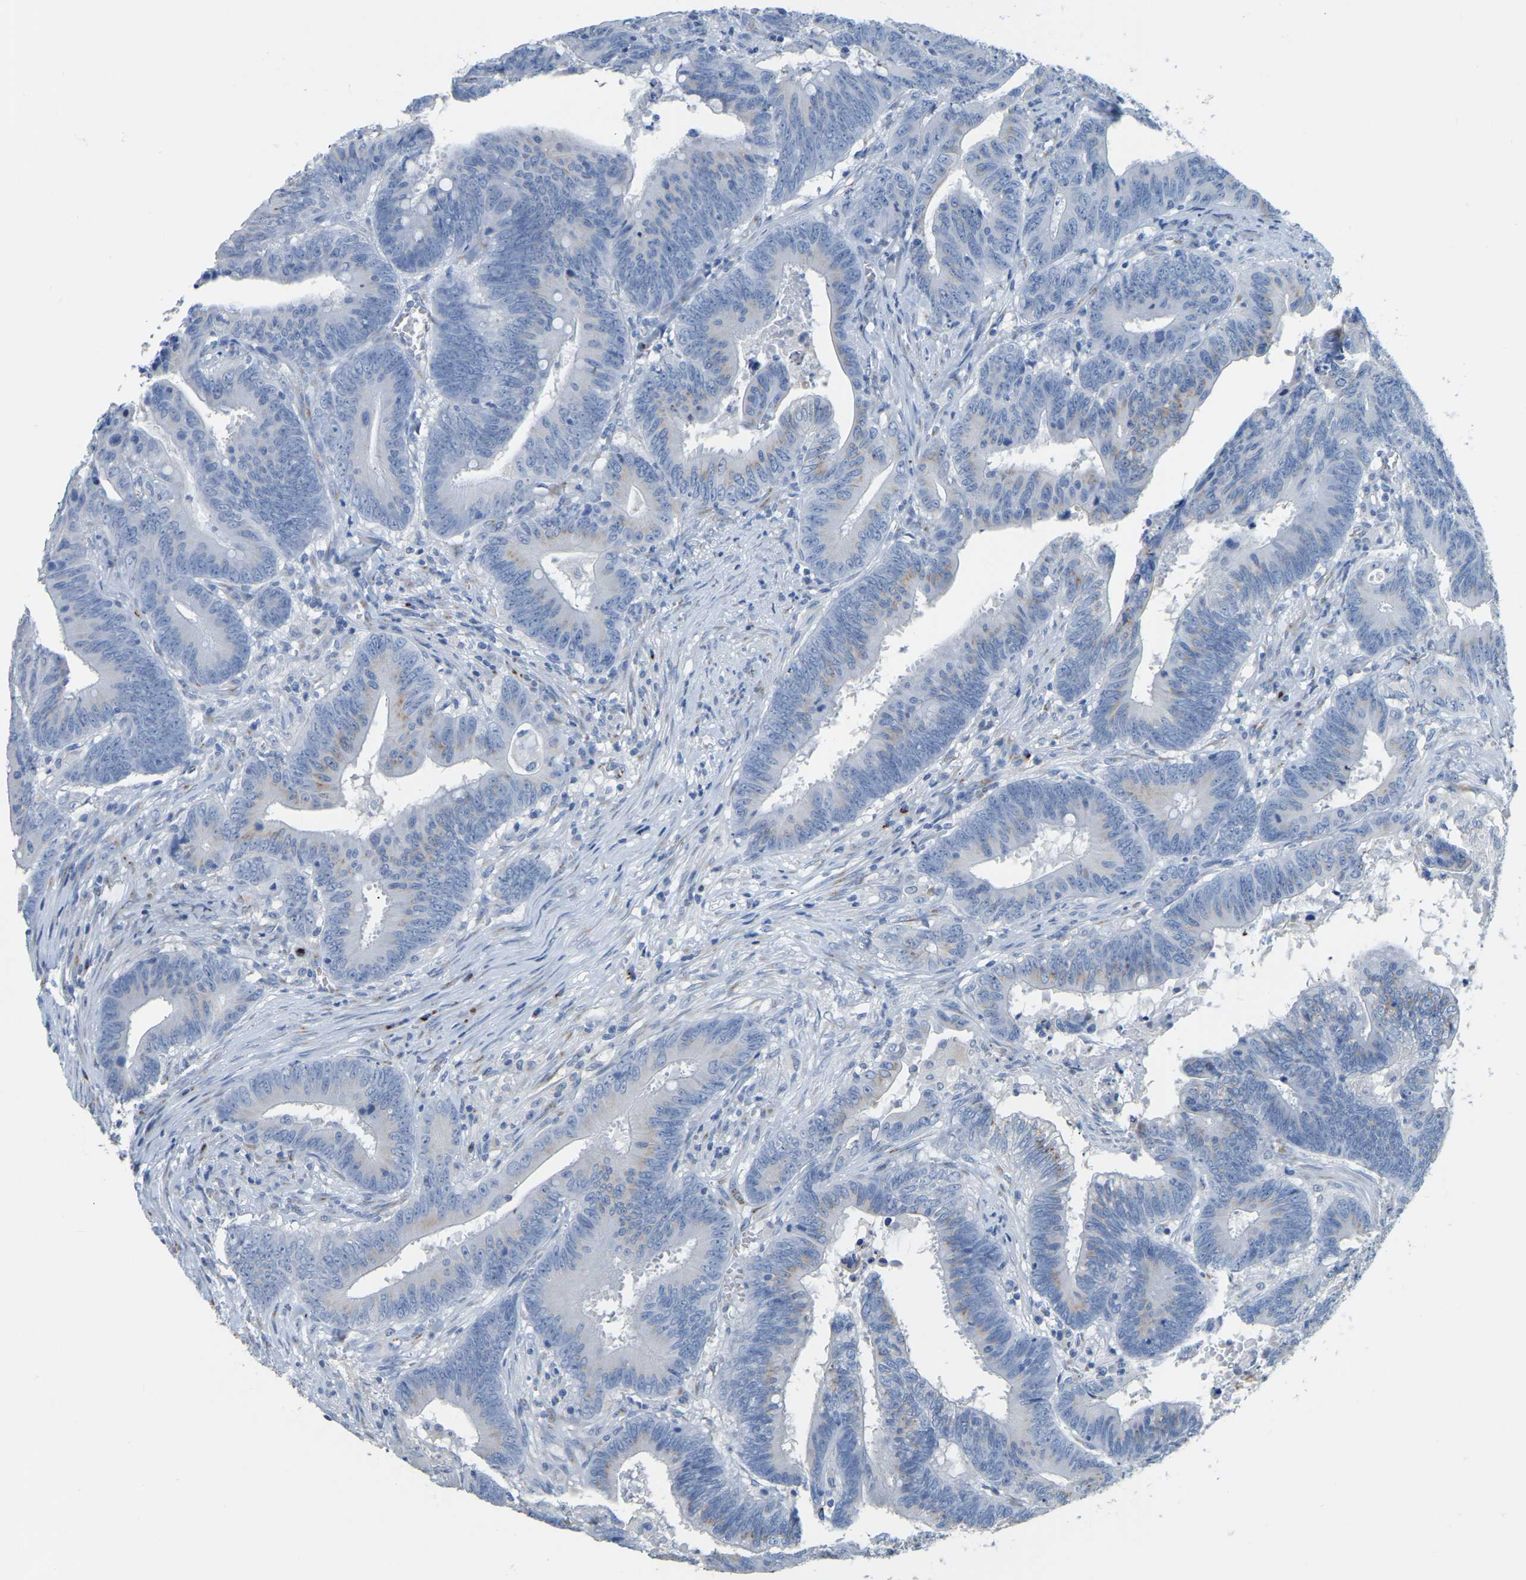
{"staining": {"intensity": "negative", "quantity": "none", "location": "none"}, "tissue": "colorectal cancer", "cell_type": "Tumor cells", "image_type": "cancer", "snomed": [{"axis": "morphology", "description": "Adenocarcinoma, NOS"}, {"axis": "topography", "description": "Colon"}], "caption": "High magnification brightfield microscopy of colorectal adenocarcinoma stained with DAB (brown) and counterstained with hematoxylin (blue): tumor cells show no significant positivity.", "gene": "FAM174A", "patient": {"sex": "male", "age": 45}}